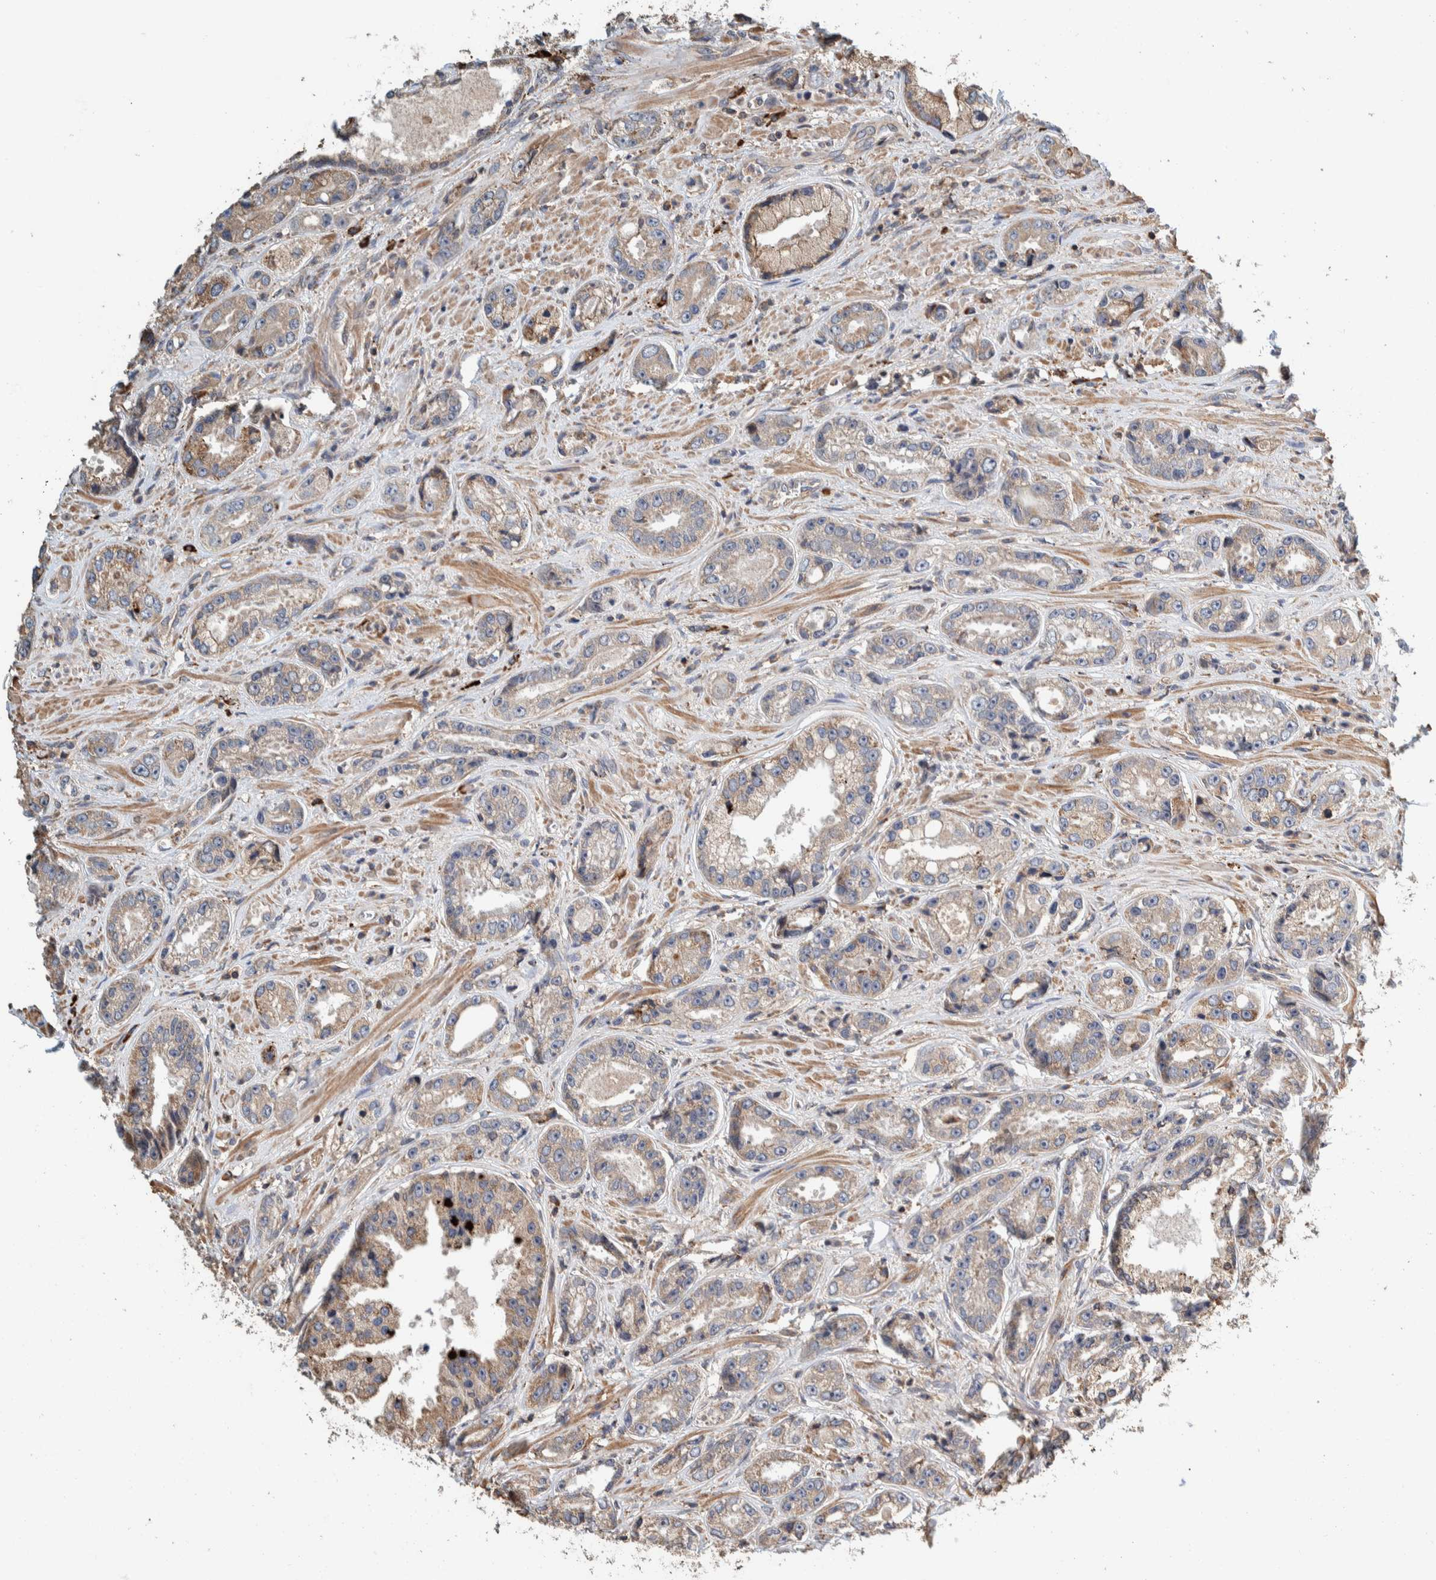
{"staining": {"intensity": "weak", "quantity": "25%-75%", "location": "cytoplasmic/membranous"}, "tissue": "prostate cancer", "cell_type": "Tumor cells", "image_type": "cancer", "snomed": [{"axis": "morphology", "description": "Adenocarcinoma, High grade"}, {"axis": "topography", "description": "Prostate"}], "caption": "Adenocarcinoma (high-grade) (prostate) stained with a brown dye exhibits weak cytoplasmic/membranous positive expression in approximately 25%-75% of tumor cells.", "gene": "PLA2G3", "patient": {"sex": "male", "age": 61}}